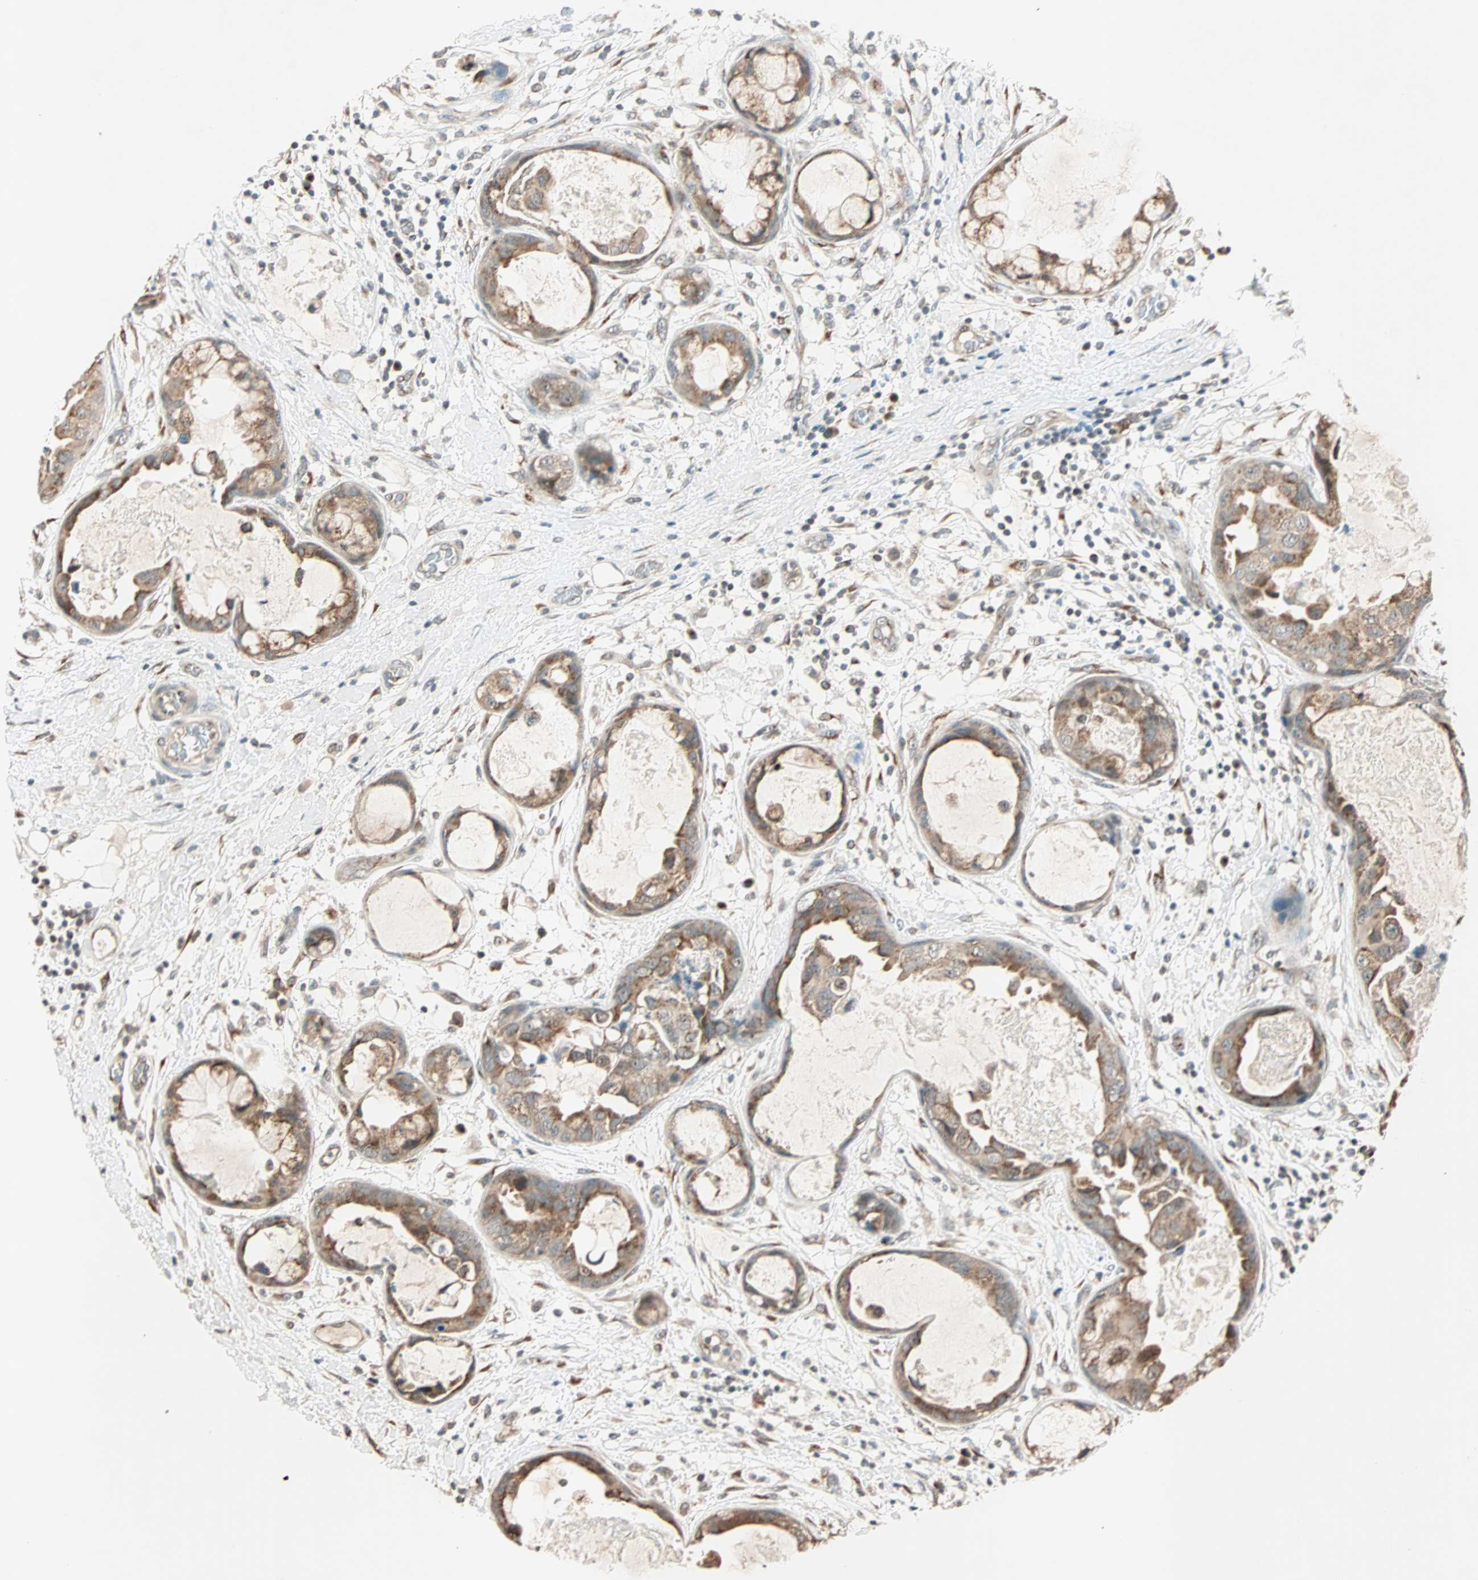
{"staining": {"intensity": "moderate", "quantity": ">75%", "location": "cytoplasmic/membranous"}, "tissue": "breast cancer", "cell_type": "Tumor cells", "image_type": "cancer", "snomed": [{"axis": "morphology", "description": "Duct carcinoma"}, {"axis": "topography", "description": "Breast"}], "caption": "DAB immunohistochemical staining of breast cancer demonstrates moderate cytoplasmic/membranous protein staining in about >75% of tumor cells. (brown staining indicates protein expression, while blue staining denotes nuclei).", "gene": "PRDM2", "patient": {"sex": "female", "age": 40}}